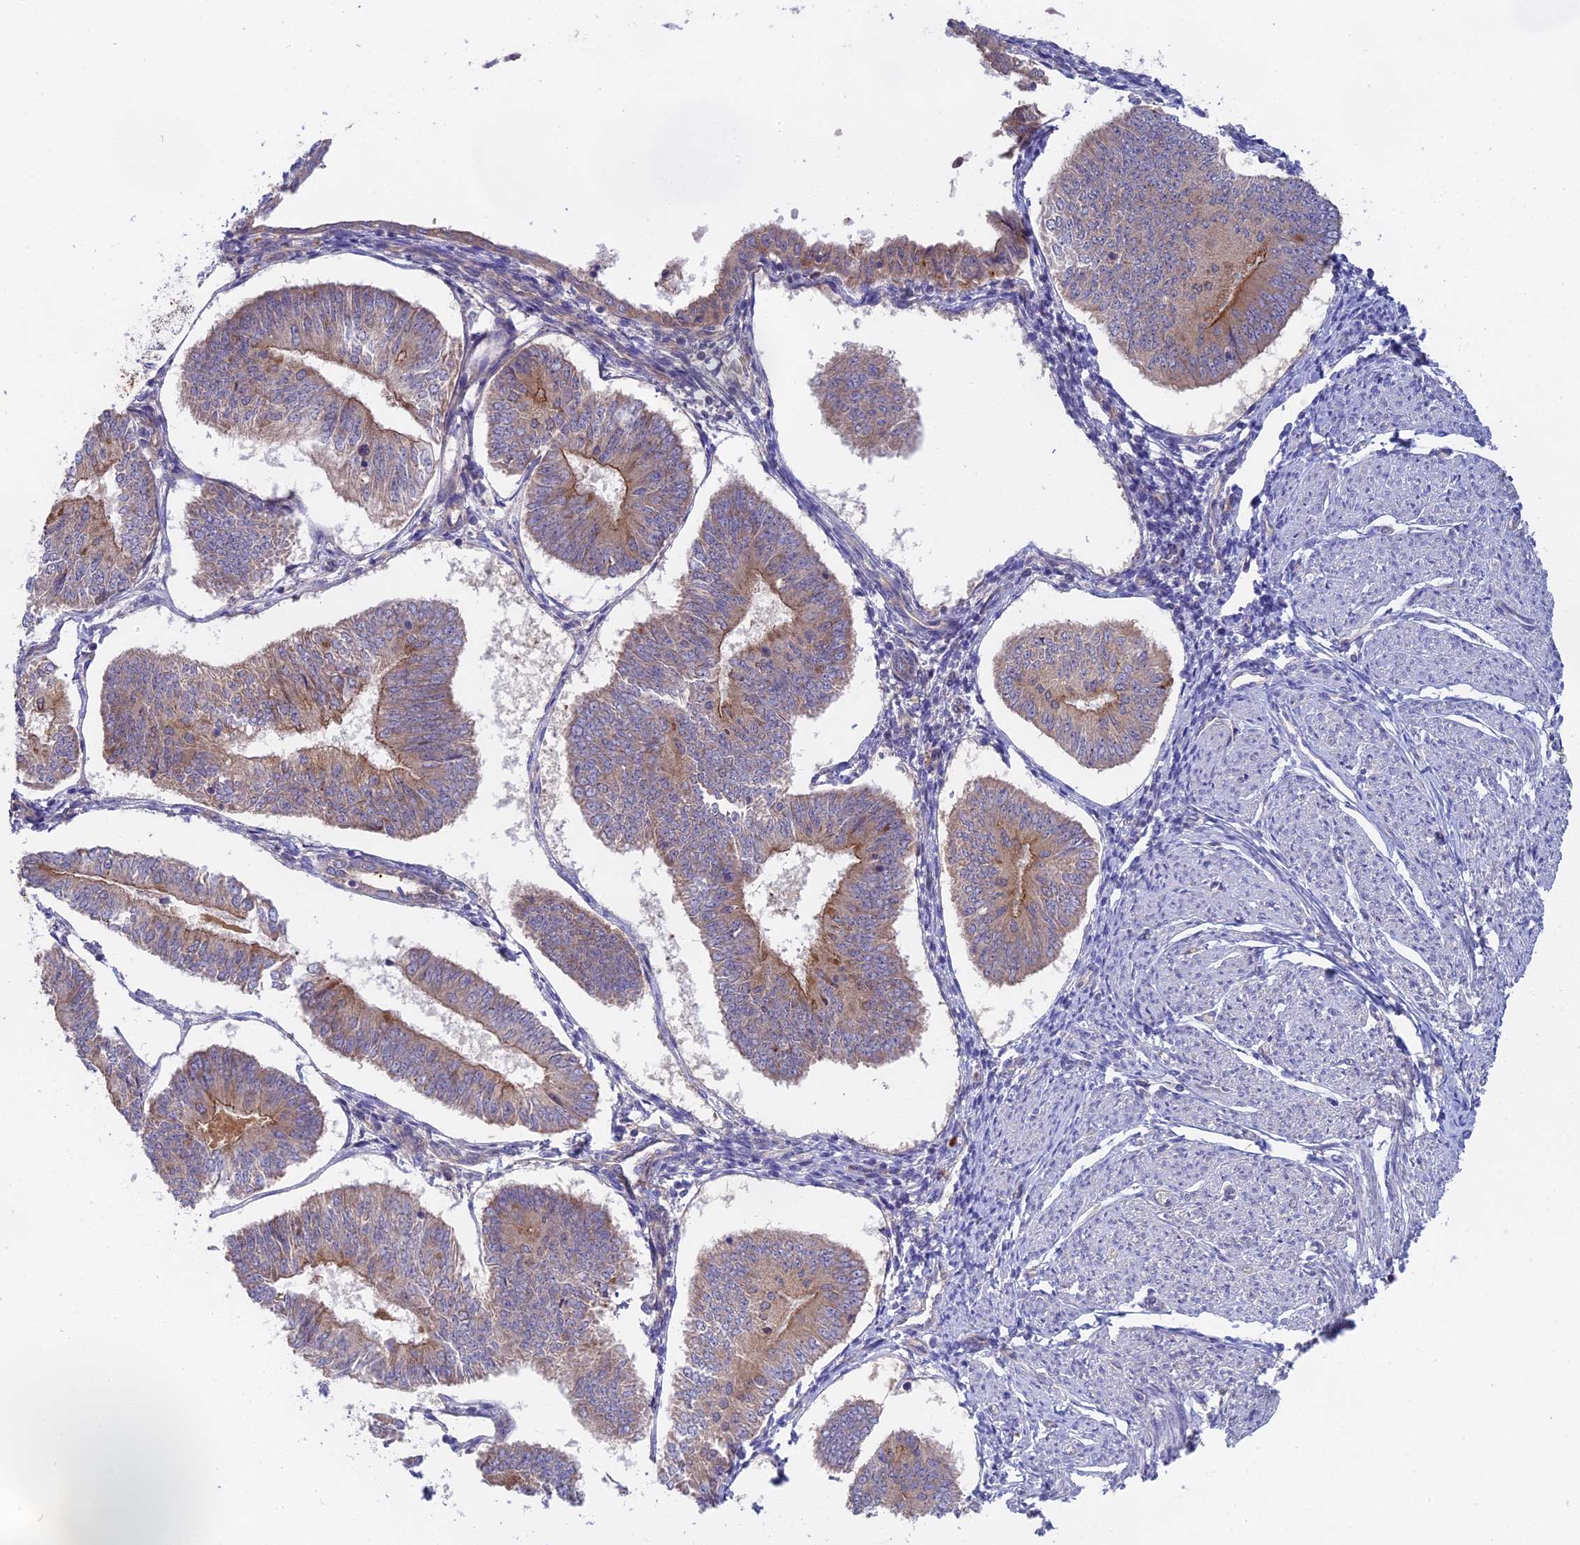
{"staining": {"intensity": "weak", "quantity": "<25%", "location": "cytoplasmic/membranous"}, "tissue": "endometrial cancer", "cell_type": "Tumor cells", "image_type": "cancer", "snomed": [{"axis": "morphology", "description": "Adenocarcinoma, NOS"}, {"axis": "topography", "description": "Endometrium"}], "caption": "Photomicrograph shows no protein expression in tumor cells of endometrial adenocarcinoma tissue. Brightfield microscopy of IHC stained with DAB (brown) and hematoxylin (blue), captured at high magnification.", "gene": "TENT4B", "patient": {"sex": "female", "age": 58}}